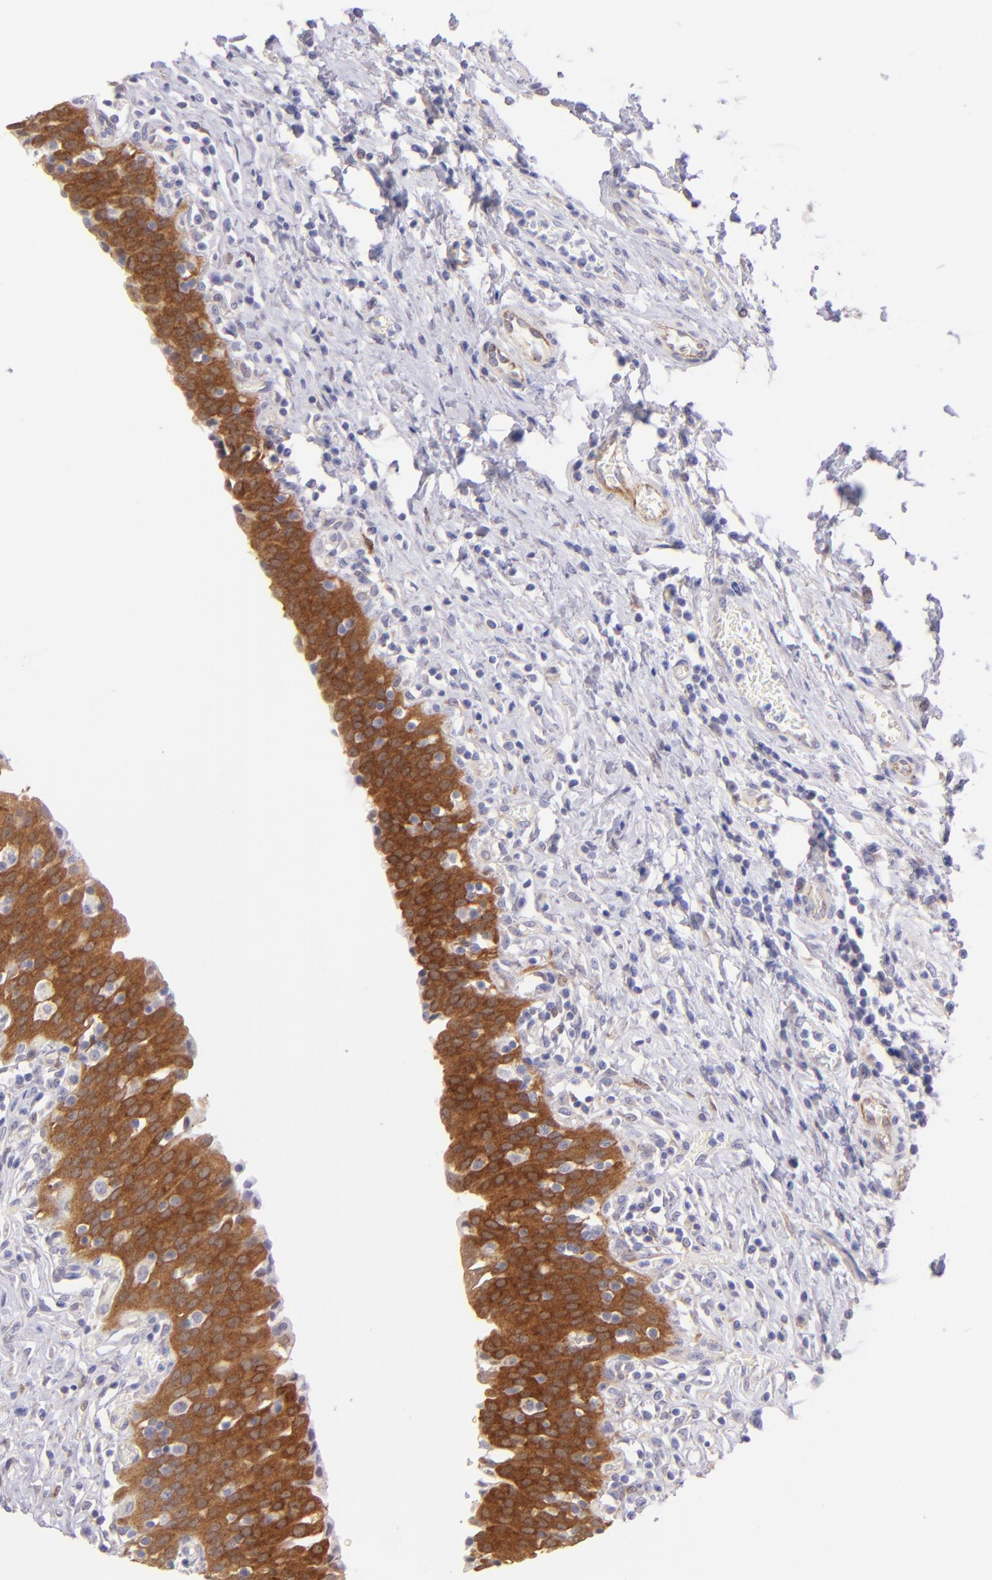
{"staining": {"intensity": "moderate", "quantity": ">75%", "location": "cytoplasmic/membranous"}, "tissue": "urinary bladder", "cell_type": "Urothelial cells", "image_type": "normal", "snomed": [{"axis": "morphology", "description": "Normal tissue, NOS"}, {"axis": "topography", "description": "Urinary bladder"}], "caption": "The micrograph displays a brown stain indicating the presence of a protein in the cytoplasmic/membranous of urothelial cells in urinary bladder.", "gene": "SH2D4A", "patient": {"sex": "male", "age": 51}}